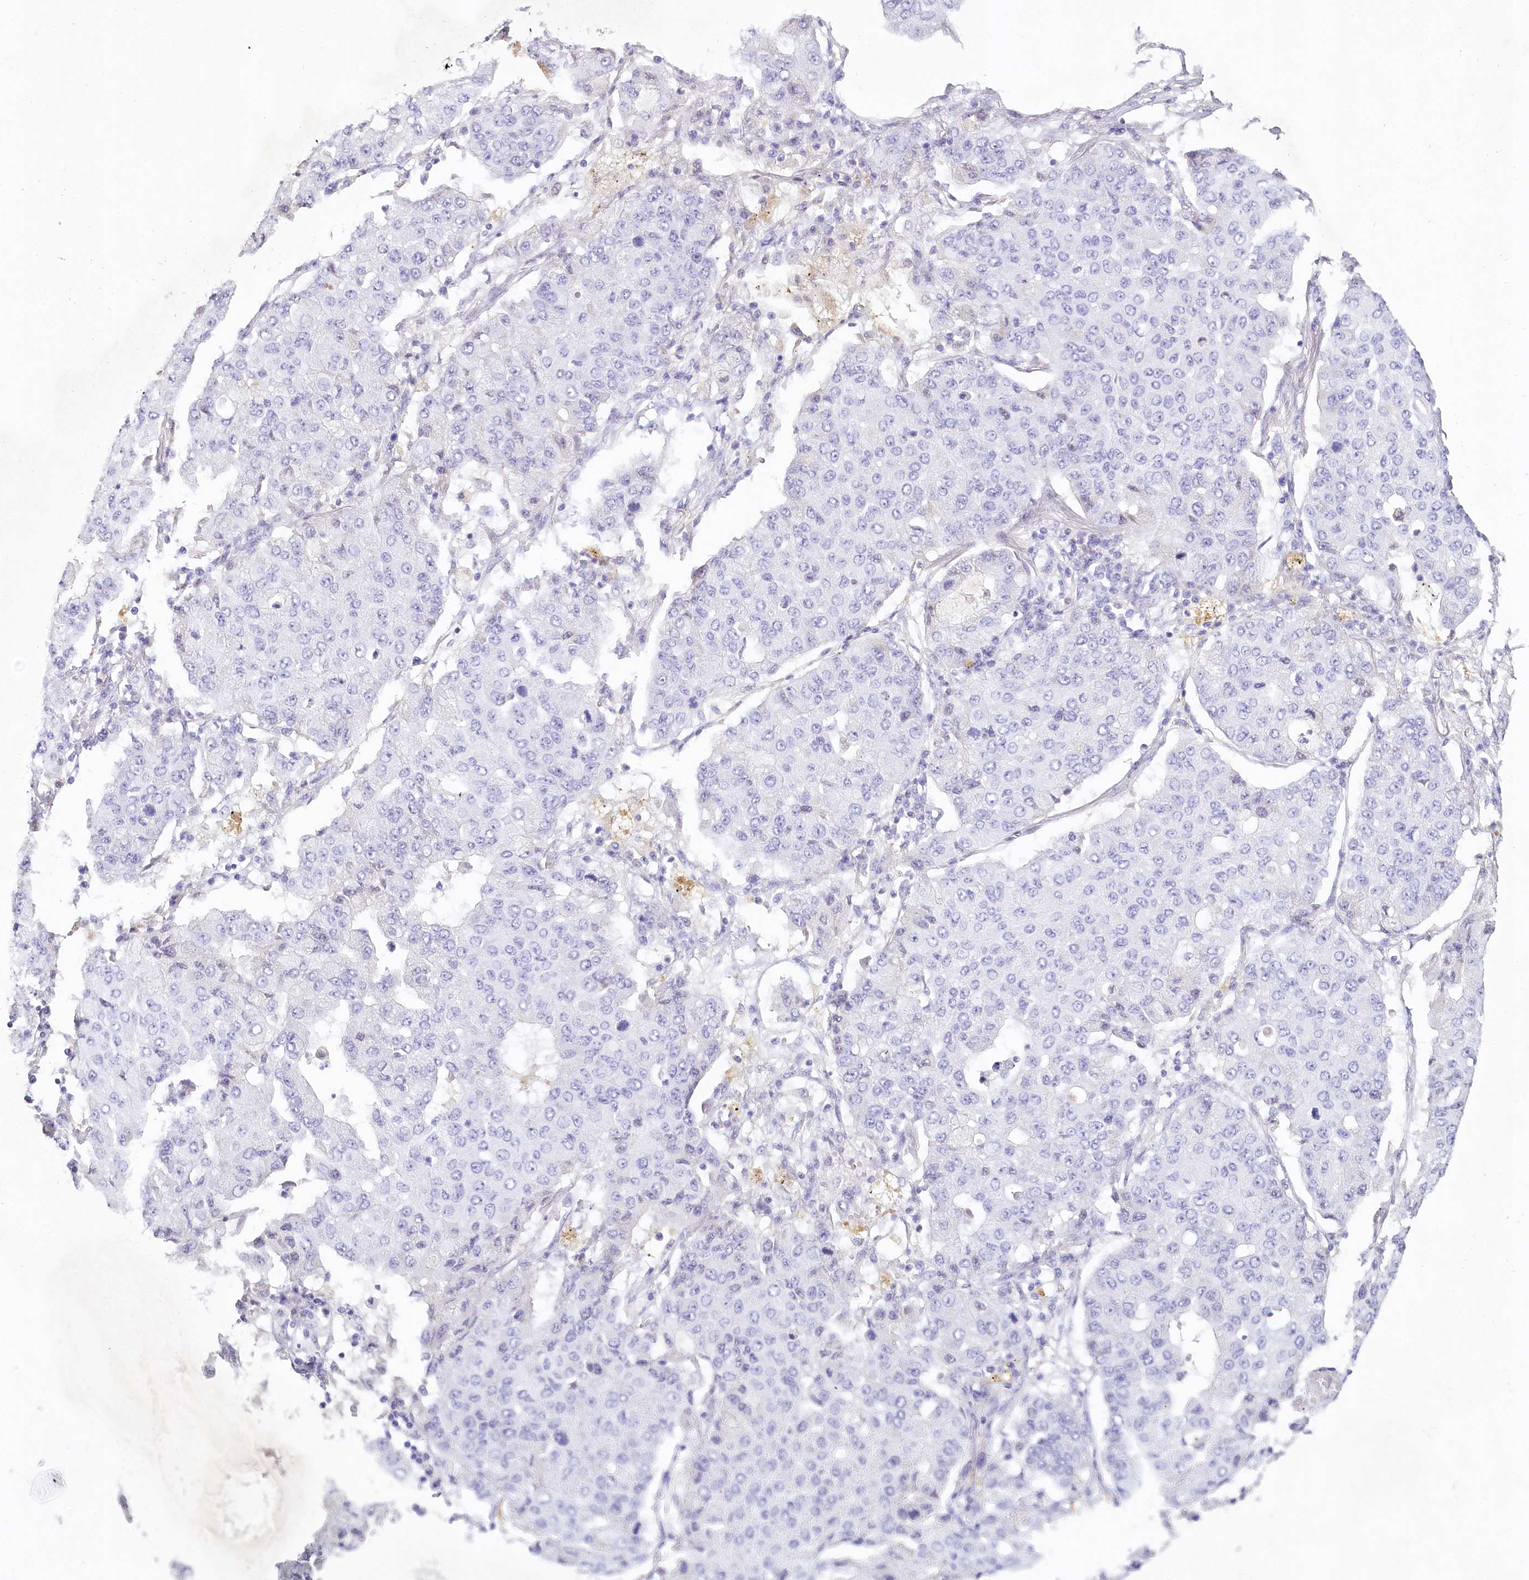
{"staining": {"intensity": "negative", "quantity": "none", "location": "none"}, "tissue": "lung cancer", "cell_type": "Tumor cells", "image_type": "cancer", "snomed": [{"axis": "morphology", "description": "Squamous cell carcinoma, NOS"}, {"axis": "topography", "description": "Lung"}], "caption": "Immunohistochemistry of human lung squamous cell carcinoma demonstrates no expression in tumor cells.", "gene": "HPD", "patient": {"sex": "male", "age": 74}}